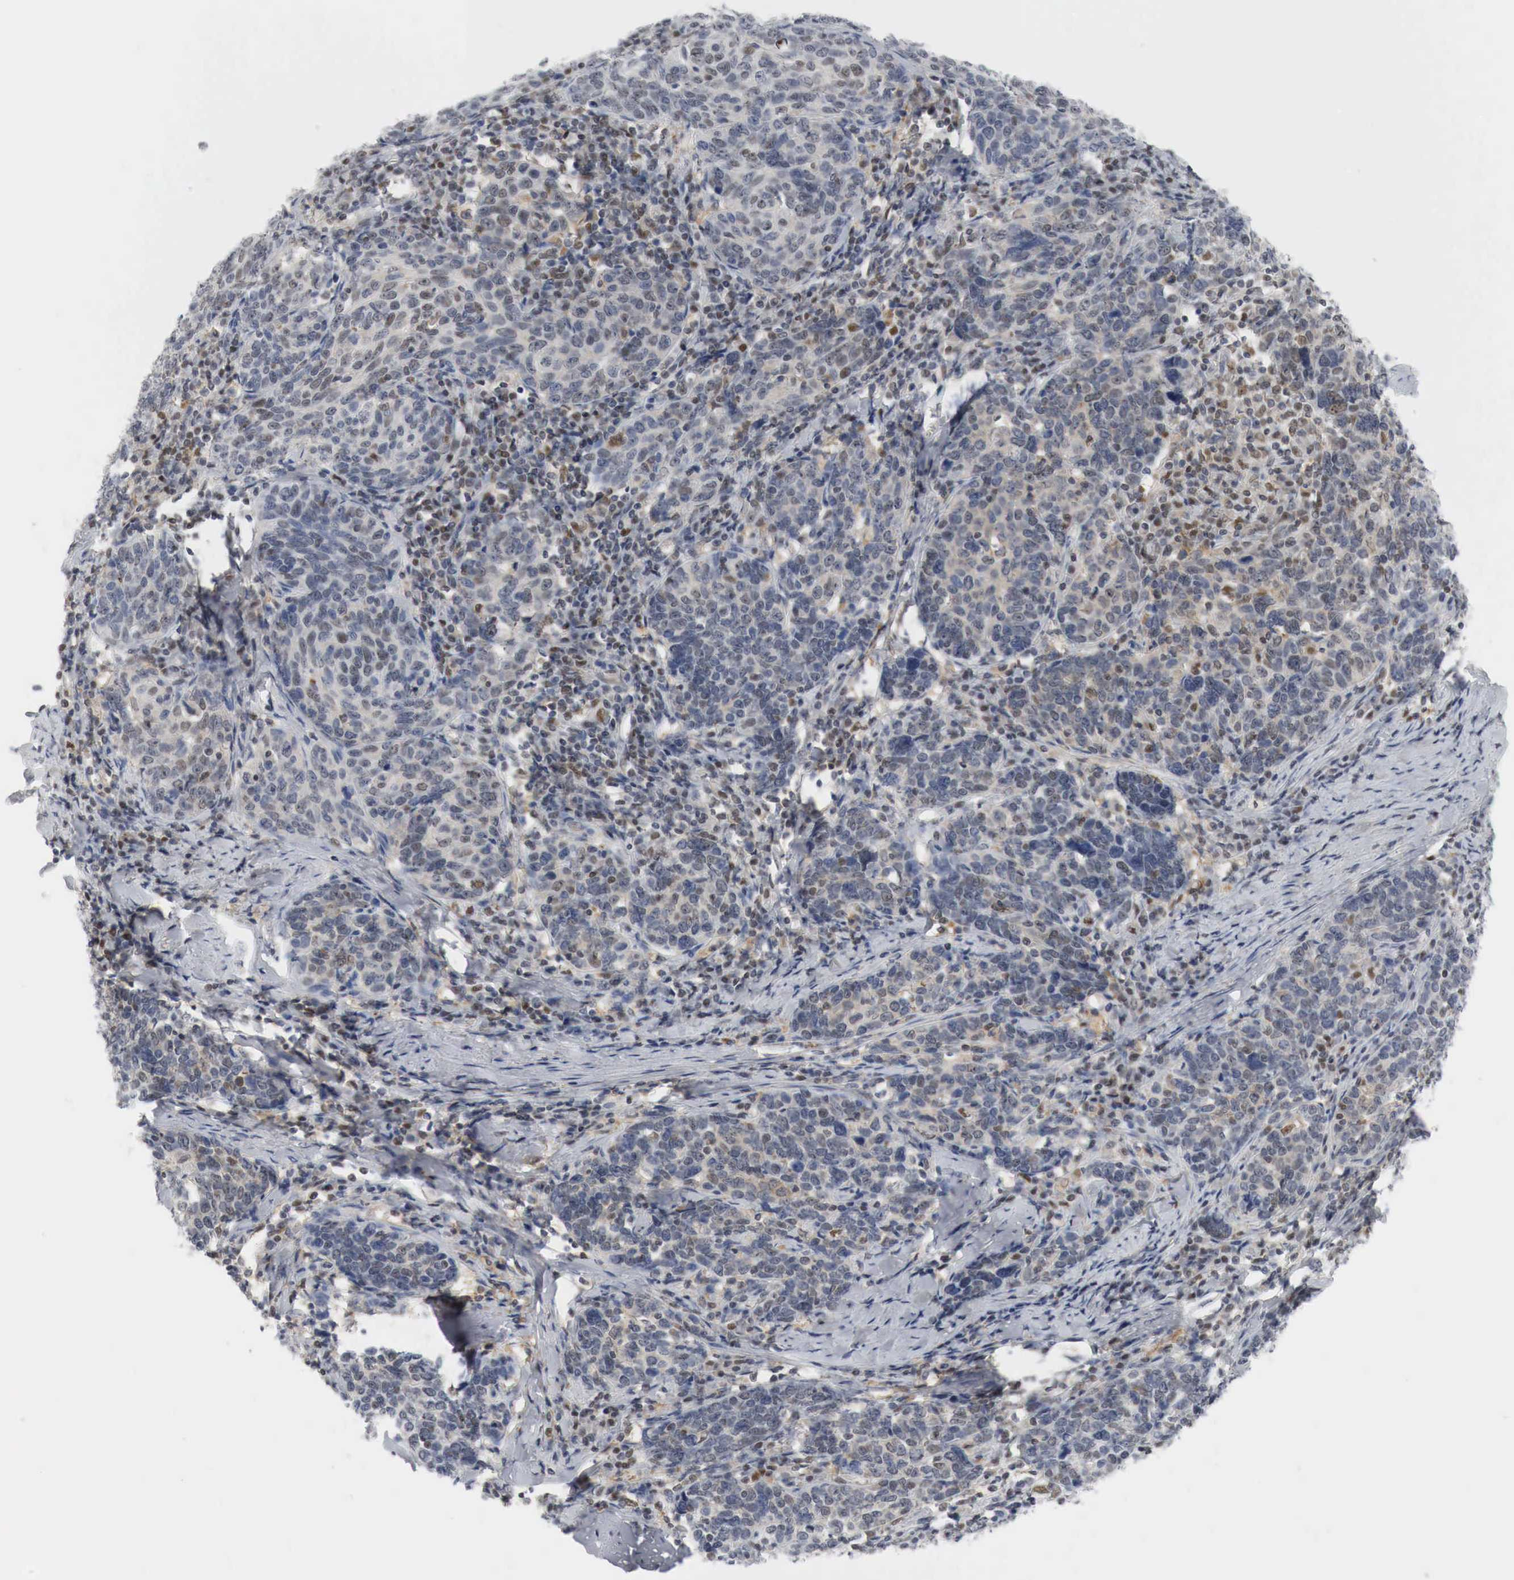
{"staining": {"intensity": "moderate", "quantity": "25%-75%", "location": "cytoplasmic/membranous,nuclear"}, "tissue": "cervical cancer", "cell_type": "Tumor cells", "image_type": "cancer", "snomed": [{"axis": "morphology", "description": "Squamous cell carcinoma, NOS"}, {"axis": "topography", "description": "Cervix"}], "caption": "Brown immunohistochemical staining in cervical cancer exhibits moderate cytoplasmic/membranous and nuclear expression in about 25%-75% of tumor cells. Nuclei are stained in blue.", "gene": "MYC", "patient": {"sex": "female", "age": 41}}